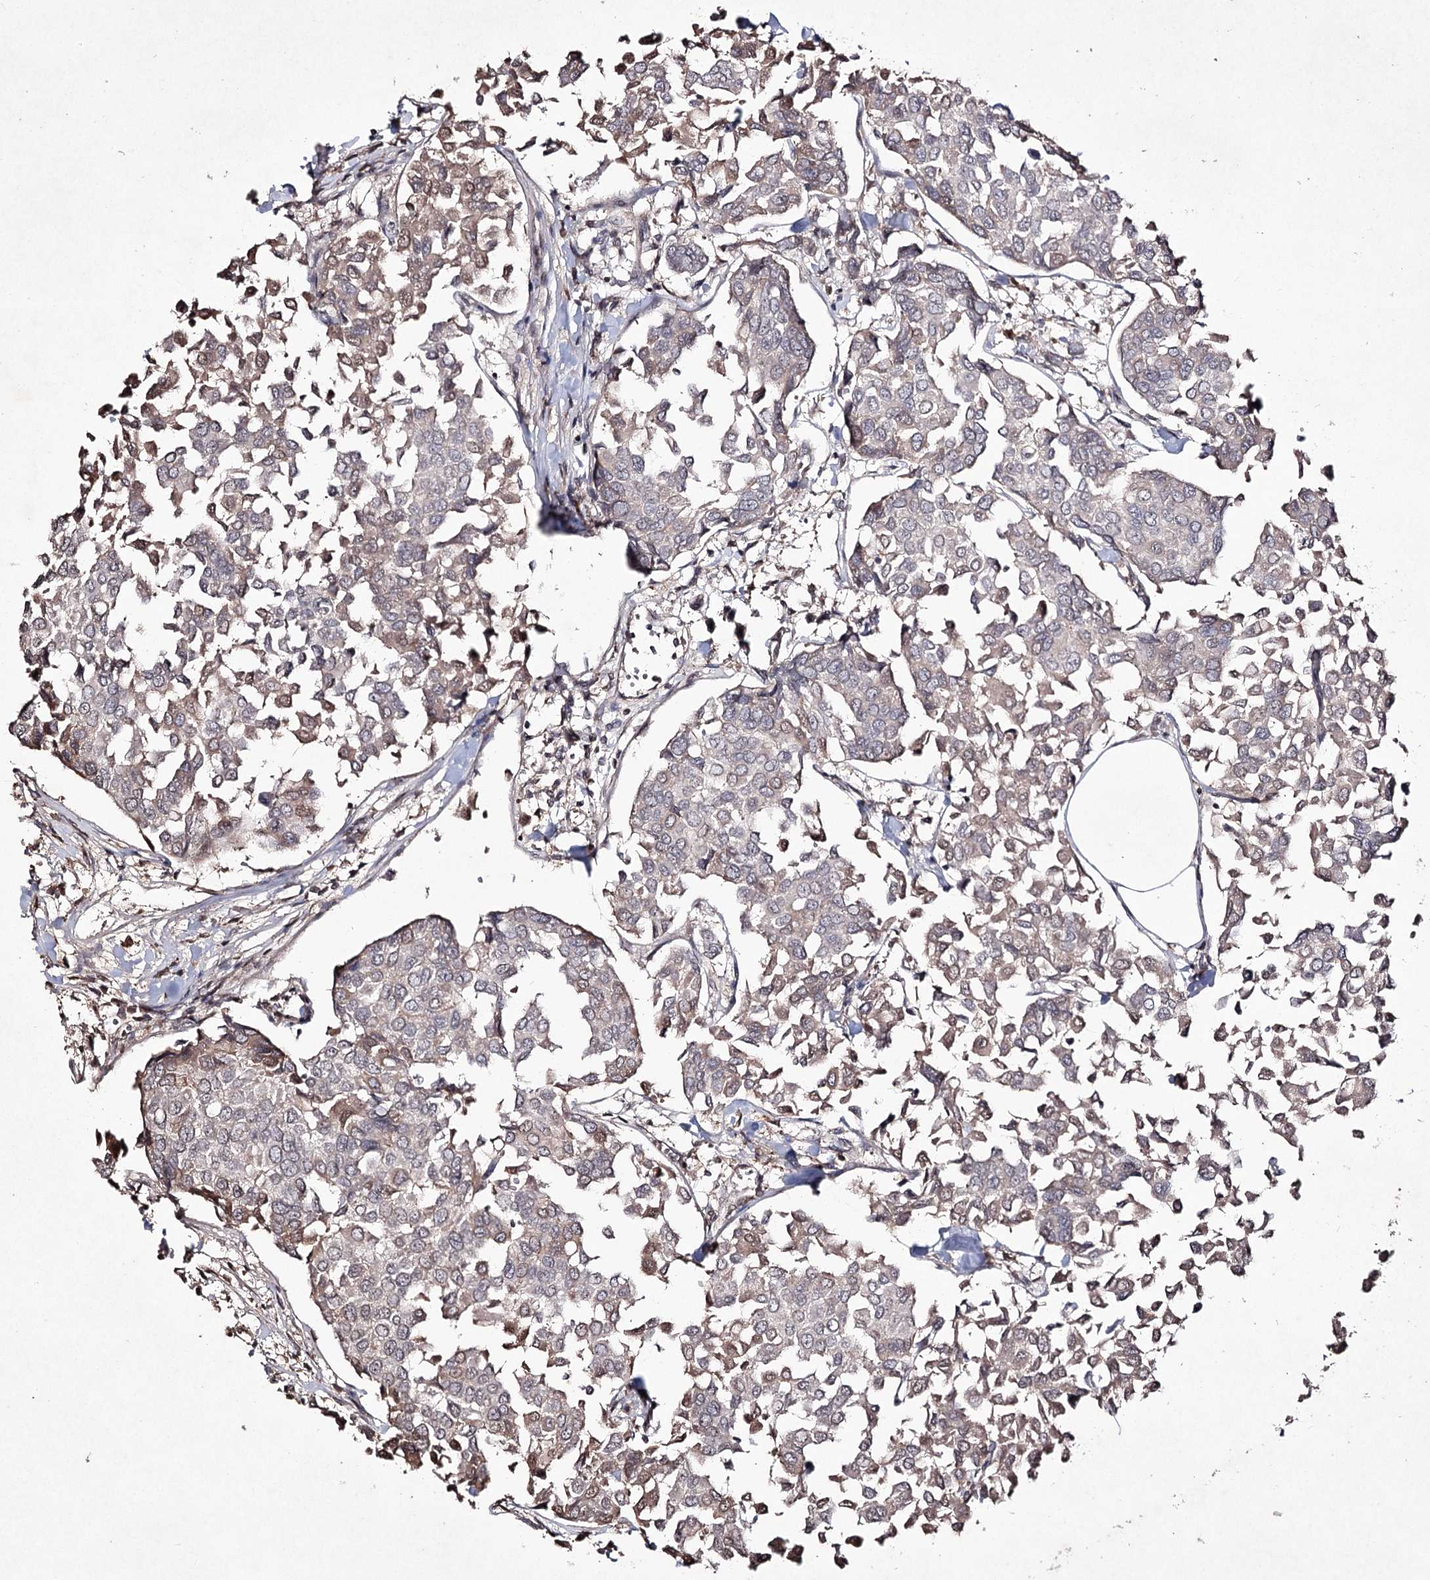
{"staining": {"intensity": "weak", "quantity": "<25%", "location": "cytoplasmic/membranous,nuclear"}, "tissue": "breast cancer", "cell_type": "Tumor cells", "image_type": "cancer", "snomed": [{"axis": "morphology", "description": "Duct carcinoma"}, {"axis": "topography", "description": "Breast"}], "caption": "This is a image of immunohistochemistry staining of breast cancer (invasive ductal carcinoma), which shows no positivity in tumor cells. (DAB immunohistochemistry, high magnification).", "gene": "SYNGR3", "patient": {"sex": "female", "age": 55}}